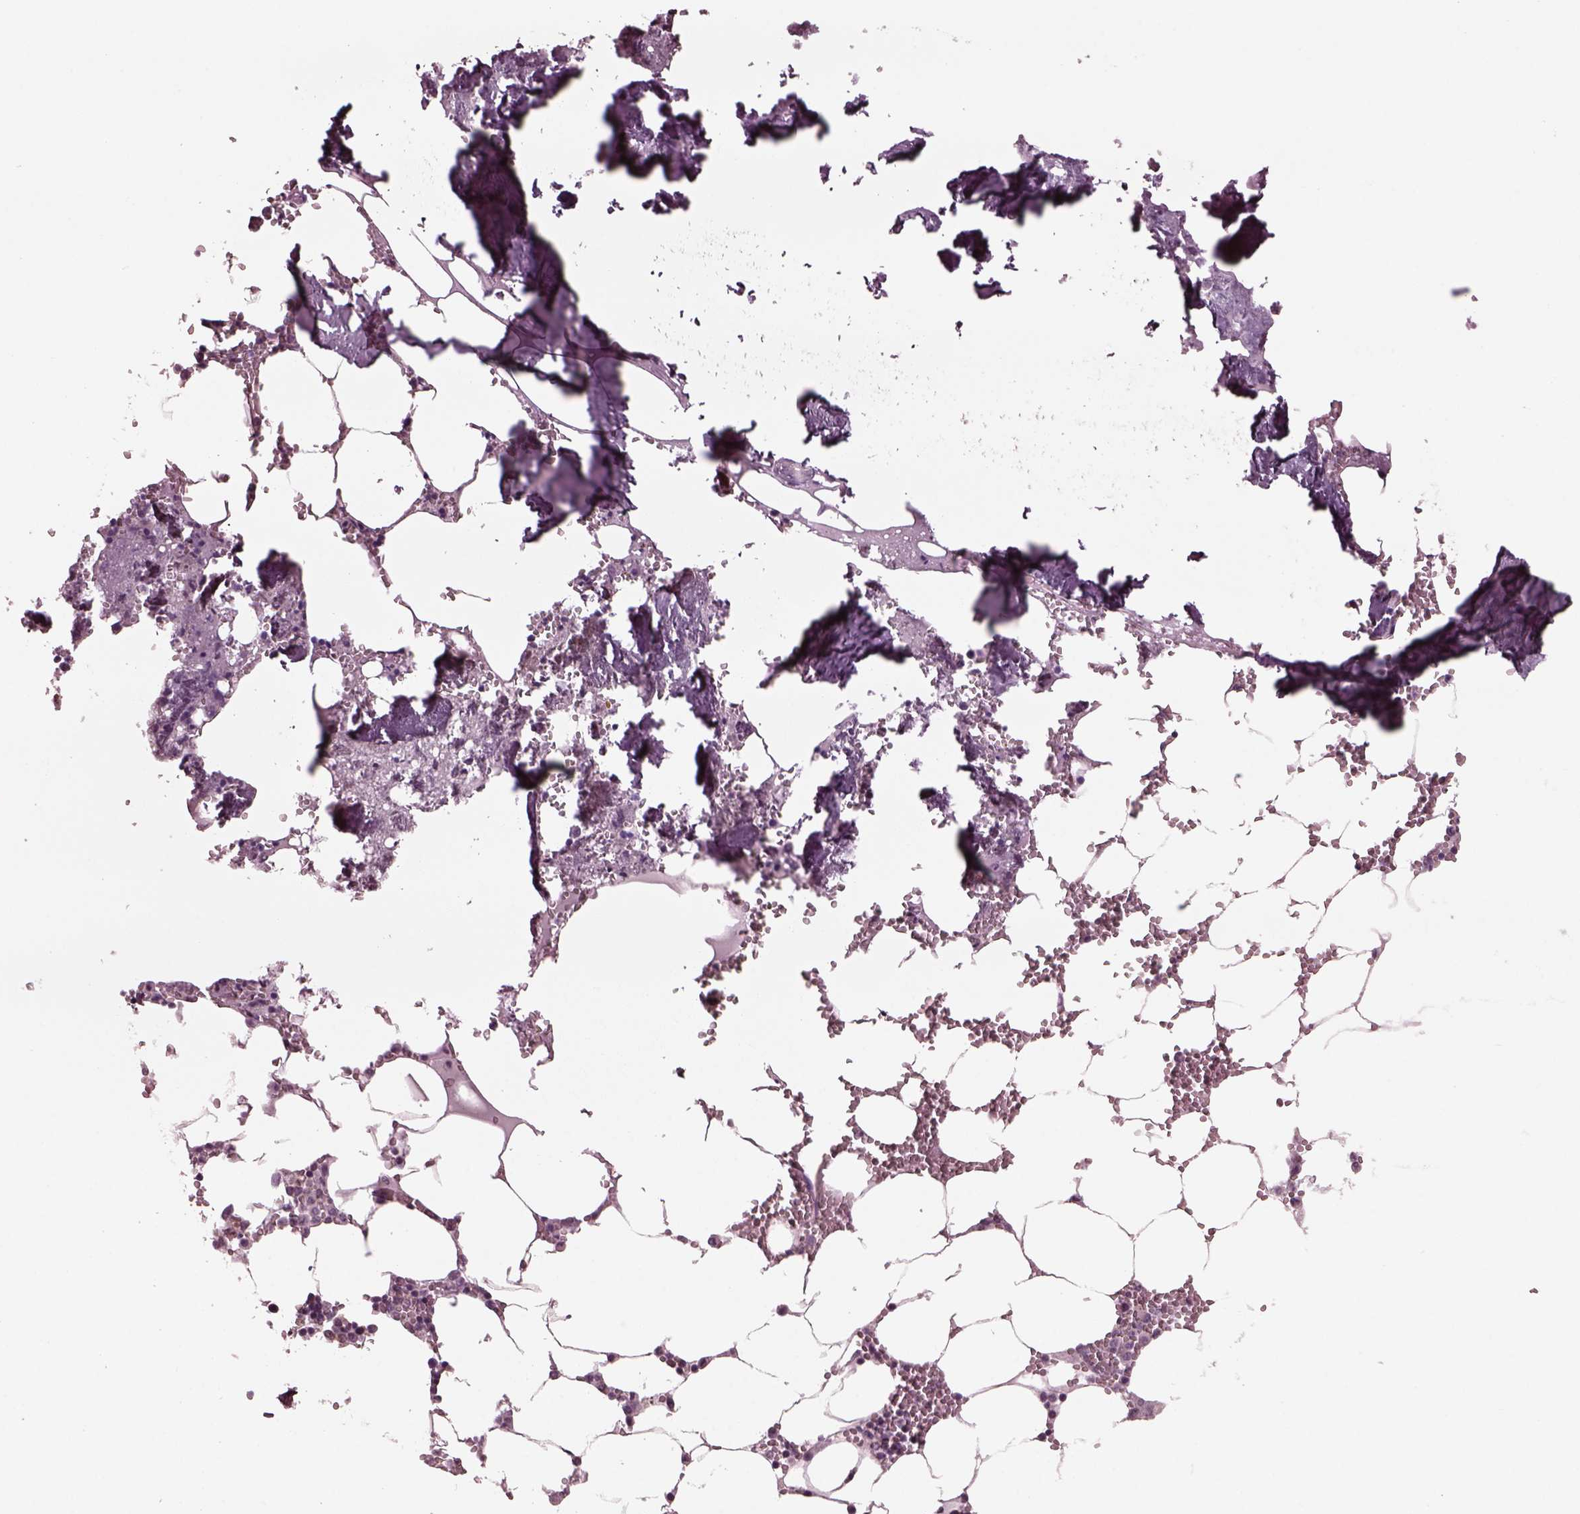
{"staining": {"intensity": "negative", "quantity": "none", "location": "none"}, "tissue": "bone marrow", "cell_type": "Hematopoietic cells", "image_type": "normal", "snomed": [{"axis": "morphology", "description": "Normal tissue, NOS"}, {"axis": "topography", "description": "Bone marrow"}], "caption": "Histopathology image shows no protein expression in hematopoietic cells of normal bone marrow.", "gene": "CELSR3", "patient": {"sex": "male", "age": 54}}